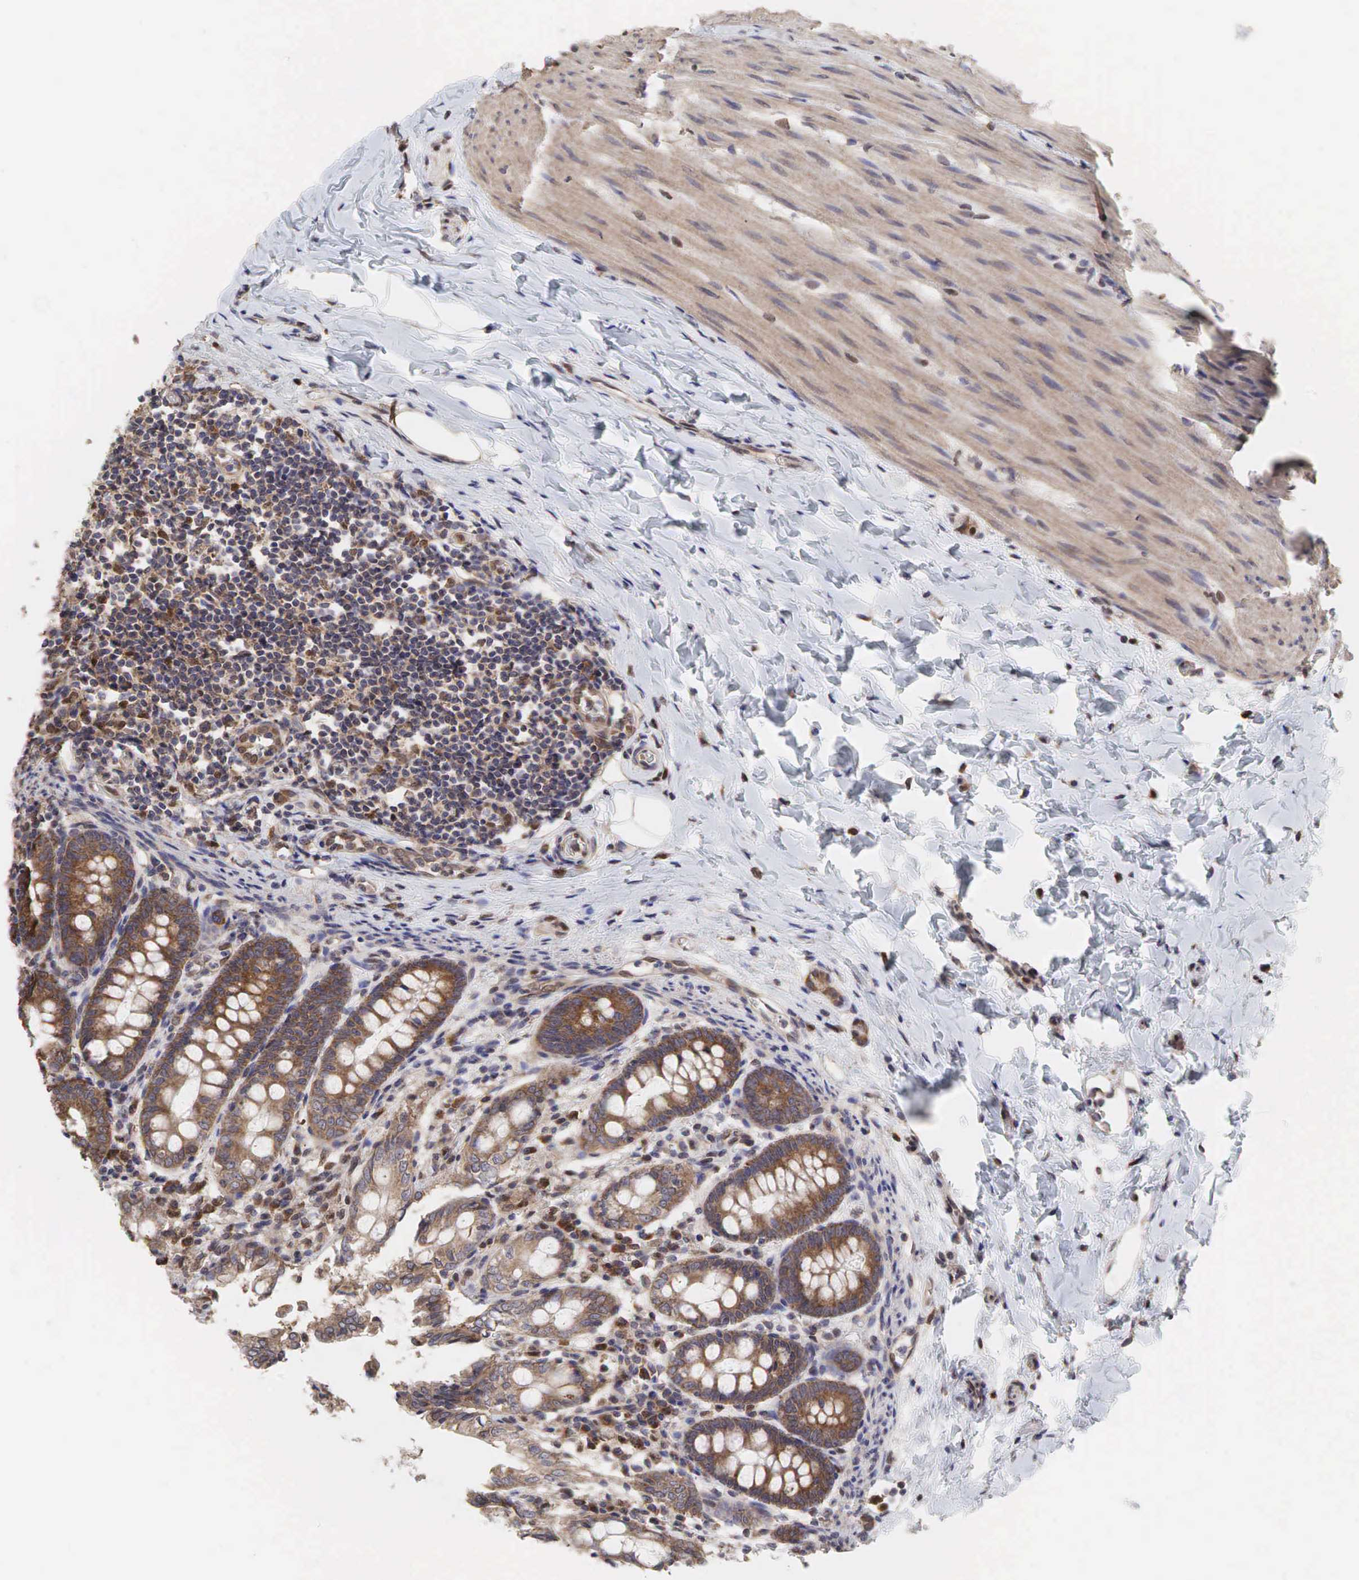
{"staining": {"intensity": "weak", "quantity": ">75%", "location": "cytoplasmic/membranous"}, "tissue": "colon", "cell_type": "Endothelial cells", "image_type": "normal", "snomed": [{"axis": "morphology", "description": "Normal tissue, NOS"}, {"axis": "topography", "description": "Colon"}], "caption": "High-power microscopy captured an immunohistochemistry (IHC) photomicrograph of normal colon, revealing weak cytoplasmic/membranous expression in about >75% of endothelial cells.", "gene": "PABPC5", "patient": {"sex": "male", "age": 1}}